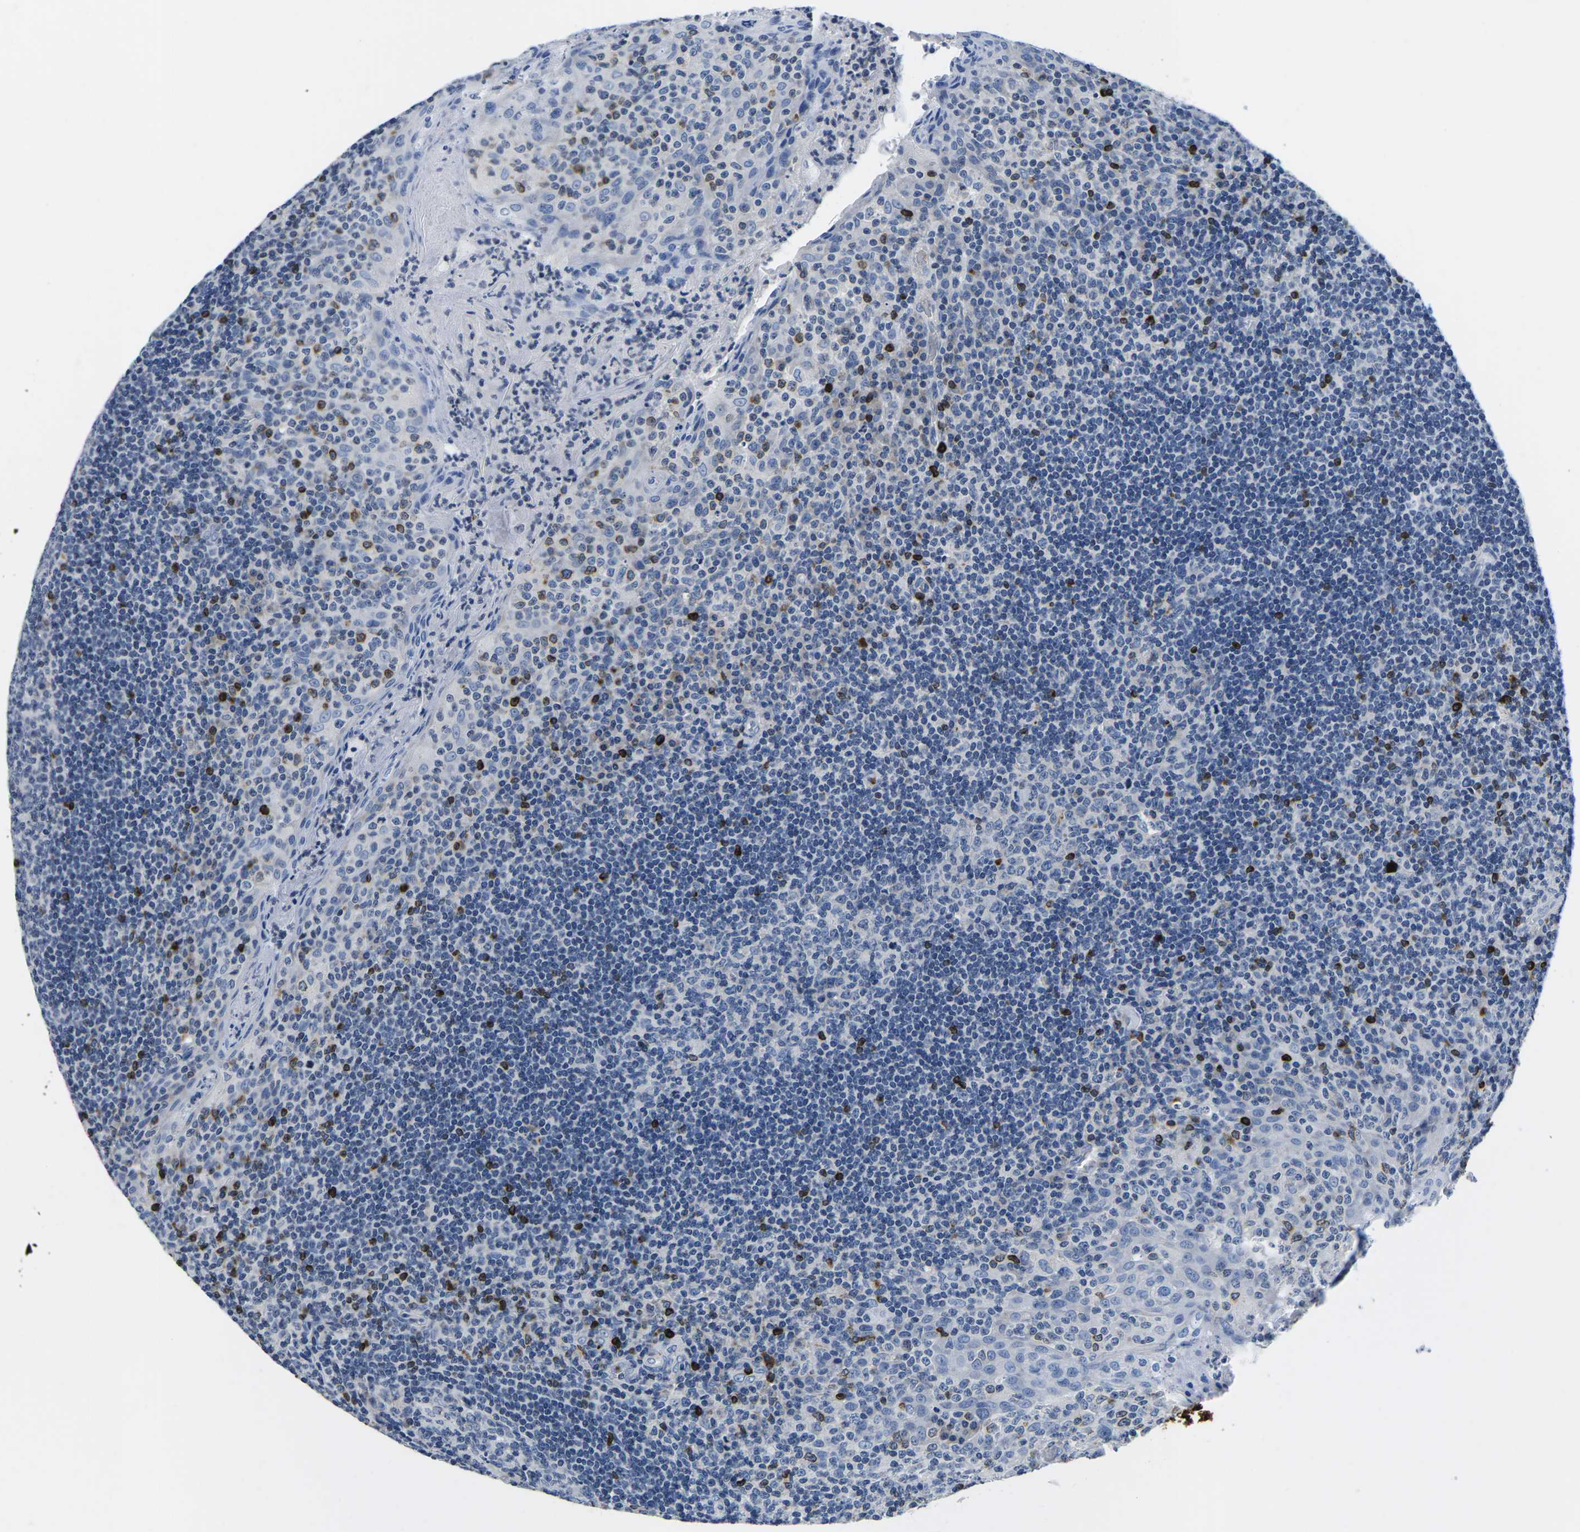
{"staining": {"intensity": "negative", "quantity": "none", "location": "none"}, "tissue": "tonsil", "cell_type": "Germinal center cells", "image_type": "normal", "snomed": [{"axis": "morphology", "description": "Normal tissue, NOS"}, {"axis": "topography", "description": "Tonsil"}], "caption": "Tonsil stained for a protein using IHC displays no positivity germinal center cells.", "gene": "CTSW", "patient": {"sex": "male", "age": 17}}